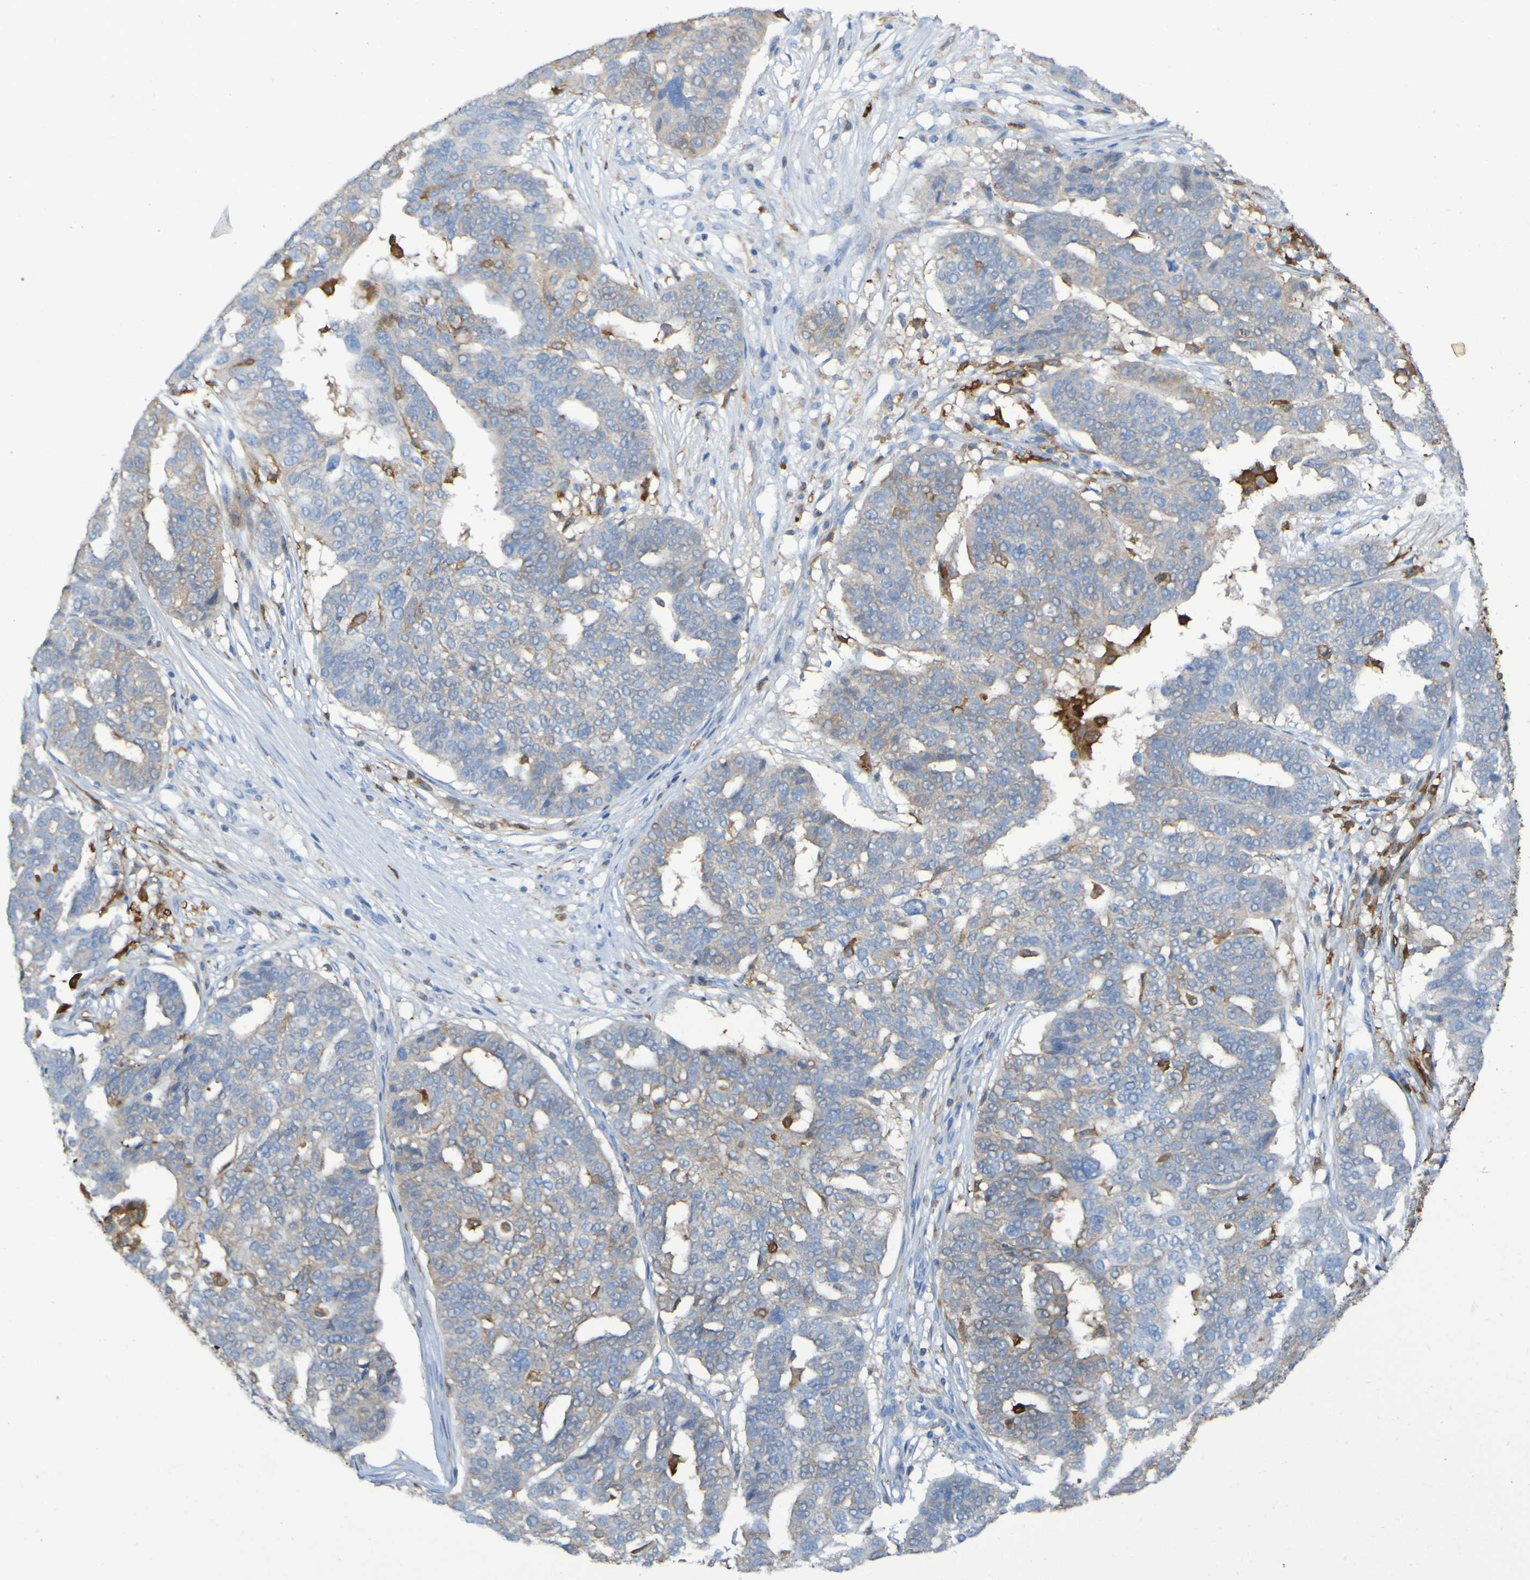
{"staining": {"intensity": "weak", "quantity": "25%-75%", "location": "cytoplasmic/membranous"}, "tissue": "ovarian cancer", "cell_type": "Tumor cells", "image_type": "cancer", "snomed": [{"axis": "morphology", "description": "Cystadenocarcinoma, serous, NOS"}, {"axis": "topography", "description": "Ovary"}], "caption": "Immunohistochemical staining of human ovarian serous cystadenocarcinoma reveals low levels of weak cytoplasmic/membranous protein positivity in about 25%-75% of tumor cells.", "gene": "MPPE1", "patient": {"sex": "female", "age": 59}}